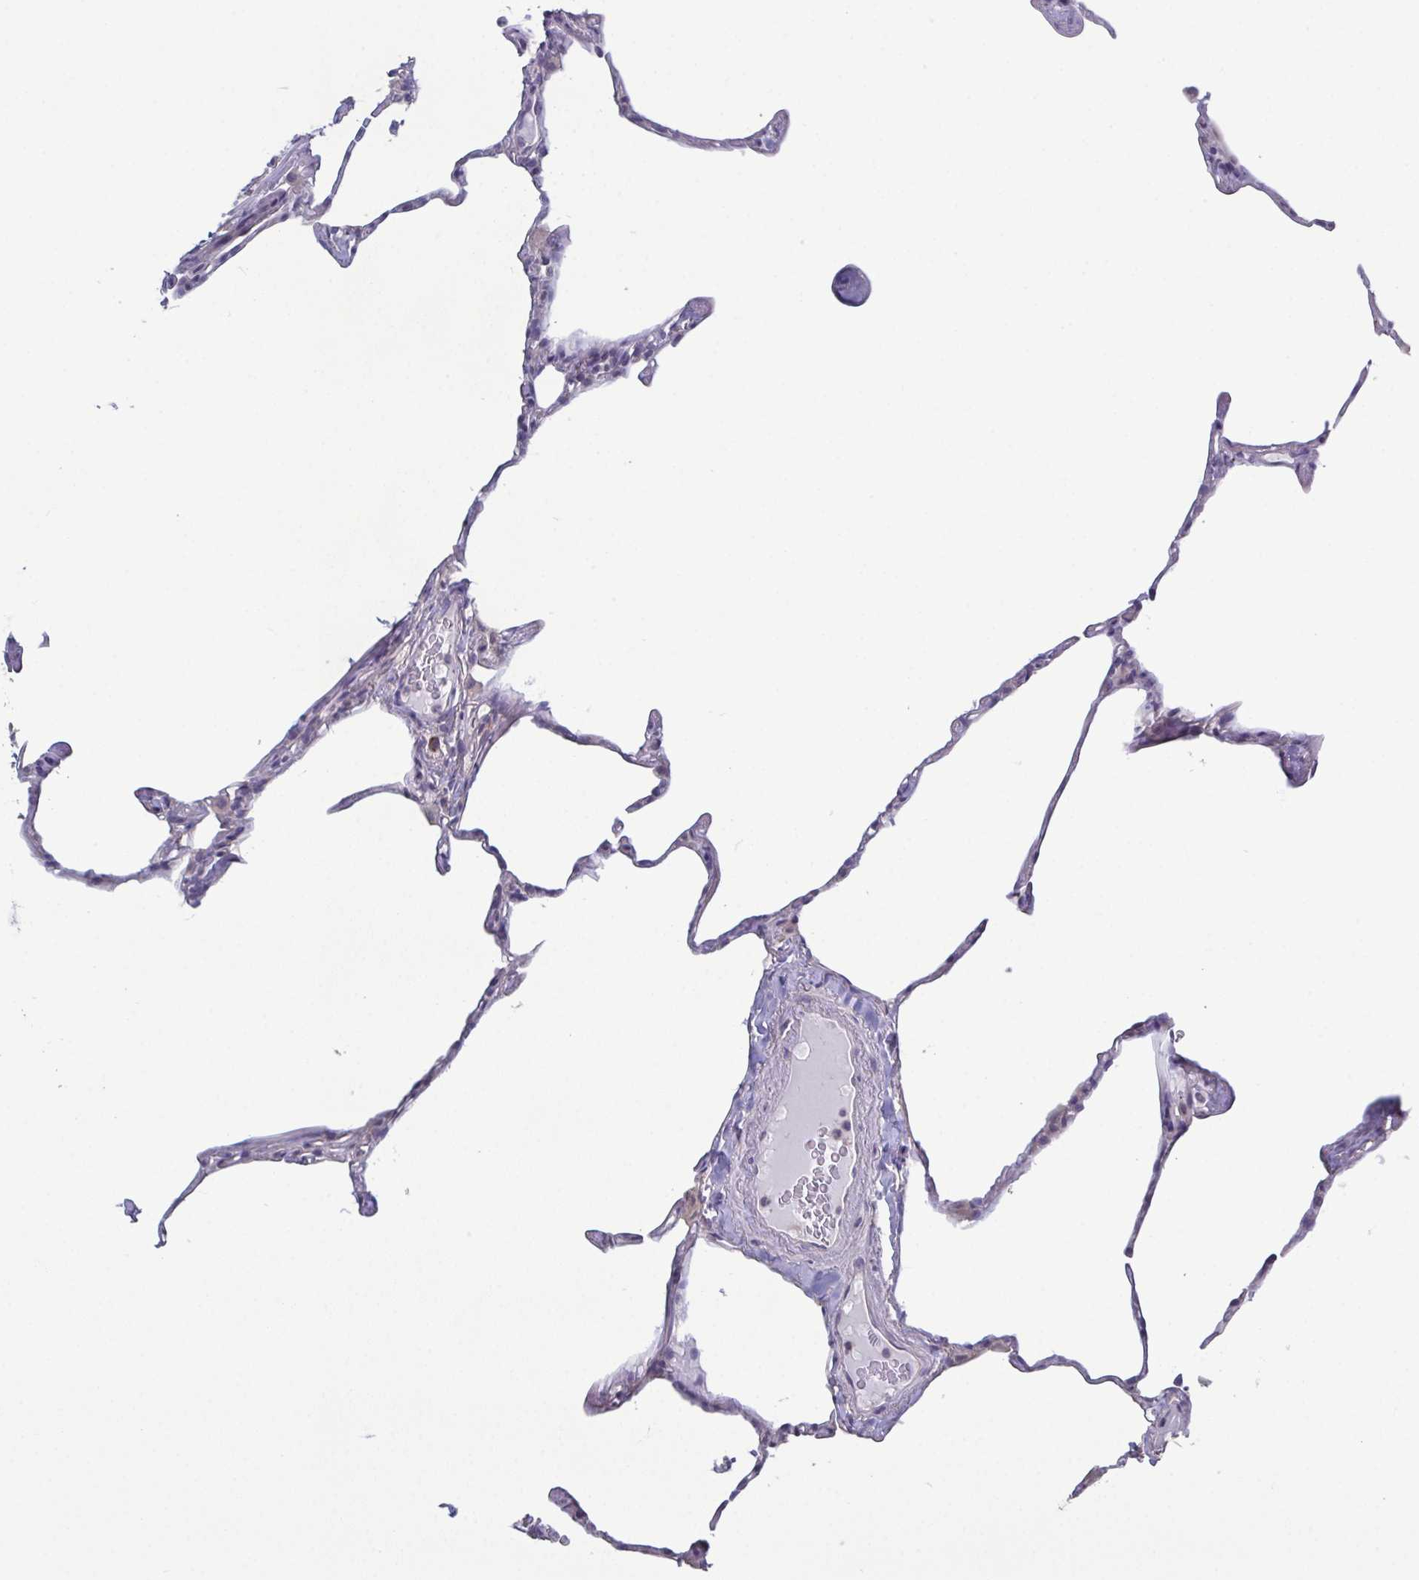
{"staining": {"intensity": "negative", "quantity": "none", "location": "none"}, "tissue": "lung", "cell_type": "Alveolar cells", "image_type": "normal", "snomed": [{"axis": "morphology", "description": "Normal tissue, NOS"}, {"axis": "topography", "description": "Lung"}], "caption": "Immunohistochemistry of normal lung exhibits no staining in alveolar cells. Nuclei are stained in blue.", "gene": "GLDC", "patient": {"sex": "male", "age": 65}}